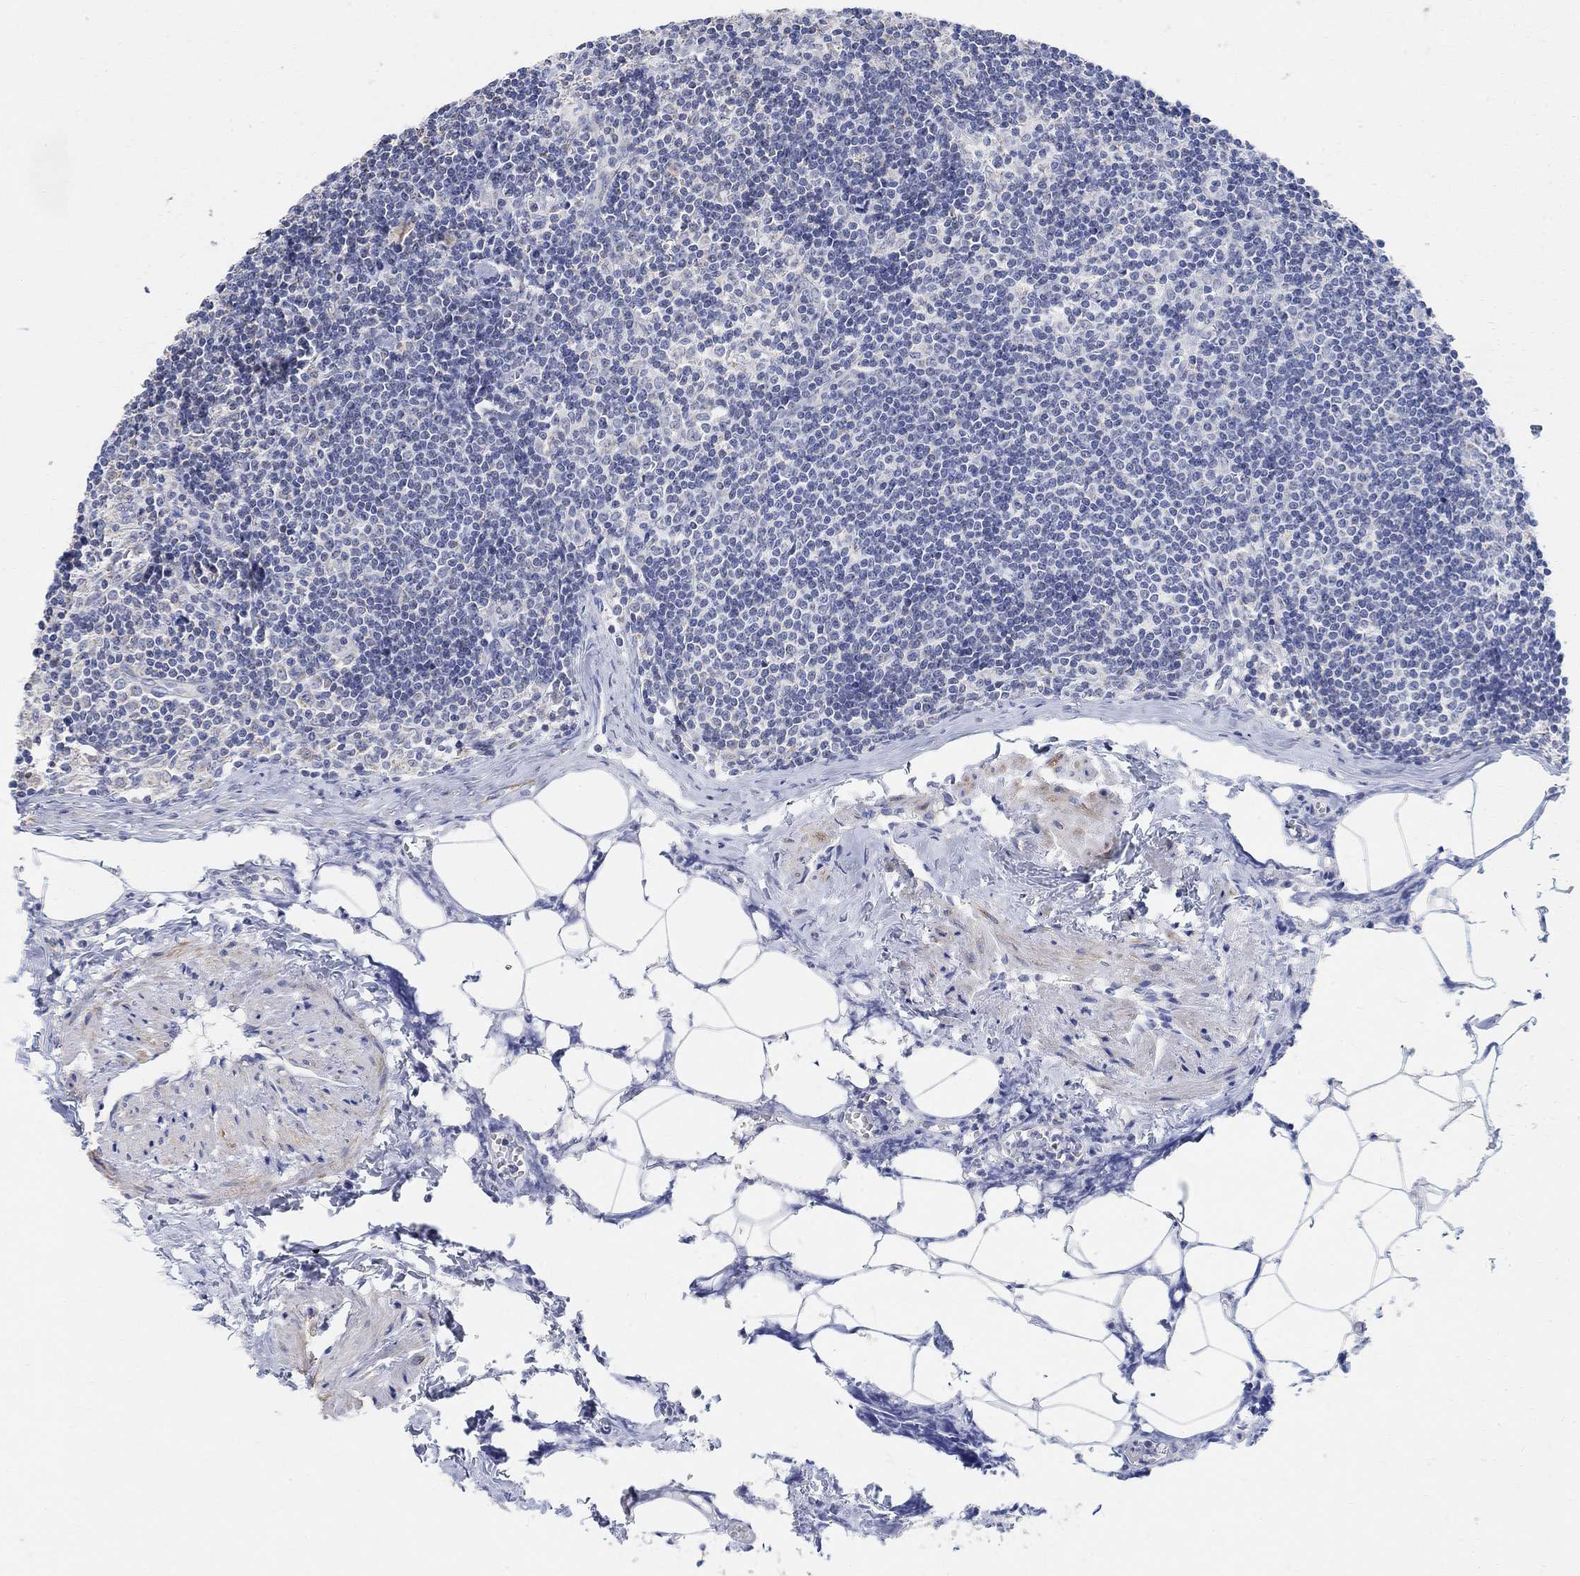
{"staining": {"intensity": "negative", "quantity": "none", "location": "none"}, "tissue": "lymph node", "cell_type": "Germinal center cells", "image_type": "normal", "snomed": [{"axis": "morphology", "description": "Normal tissue, NOS"}, {"axis": "topography", "description": "Lymph node"}], "caption": "IHC of benign human lymph node reveals no staining in germinal center cells.", "gene": "SYT12", "patient": {"sex": "female", "age": 51}}